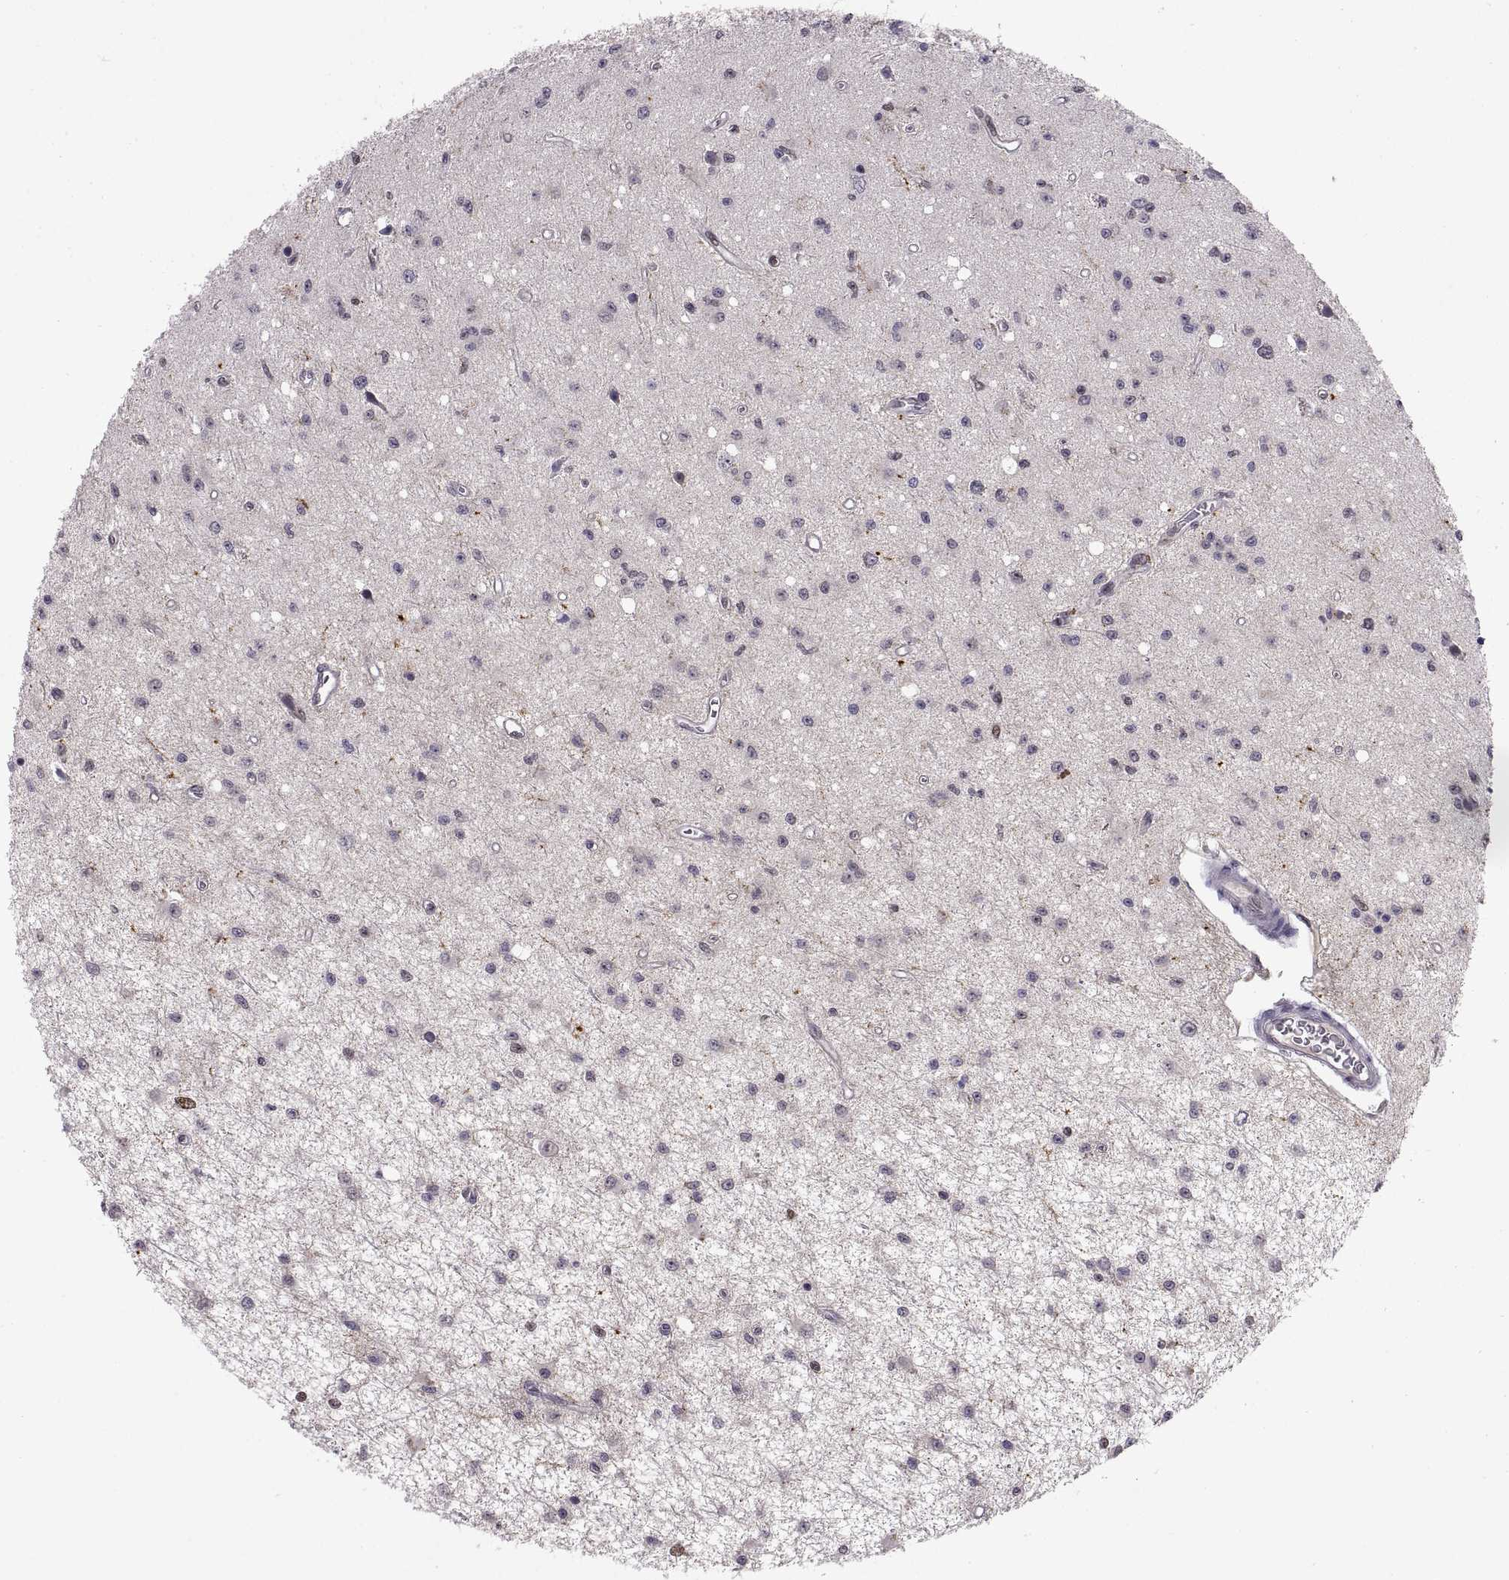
{"staining": {"intensity": "negative", "quantity": "none", "location": "none"}, "tissue": "glioma", "cell_type": "Tumor cells", "image_type": "cancer", "snomed": [{"axis": "morphology", "description": "Glioma, malignant, Low grade"}, {"axis": "topography", "description": "Brain"}], "caption": "Protein analysis of malignant glioma (low-grade) demonstrates no significant positivity in tumor cells.", "gene": "CHFR", "patient": {"sex": "female", "age": 45}}